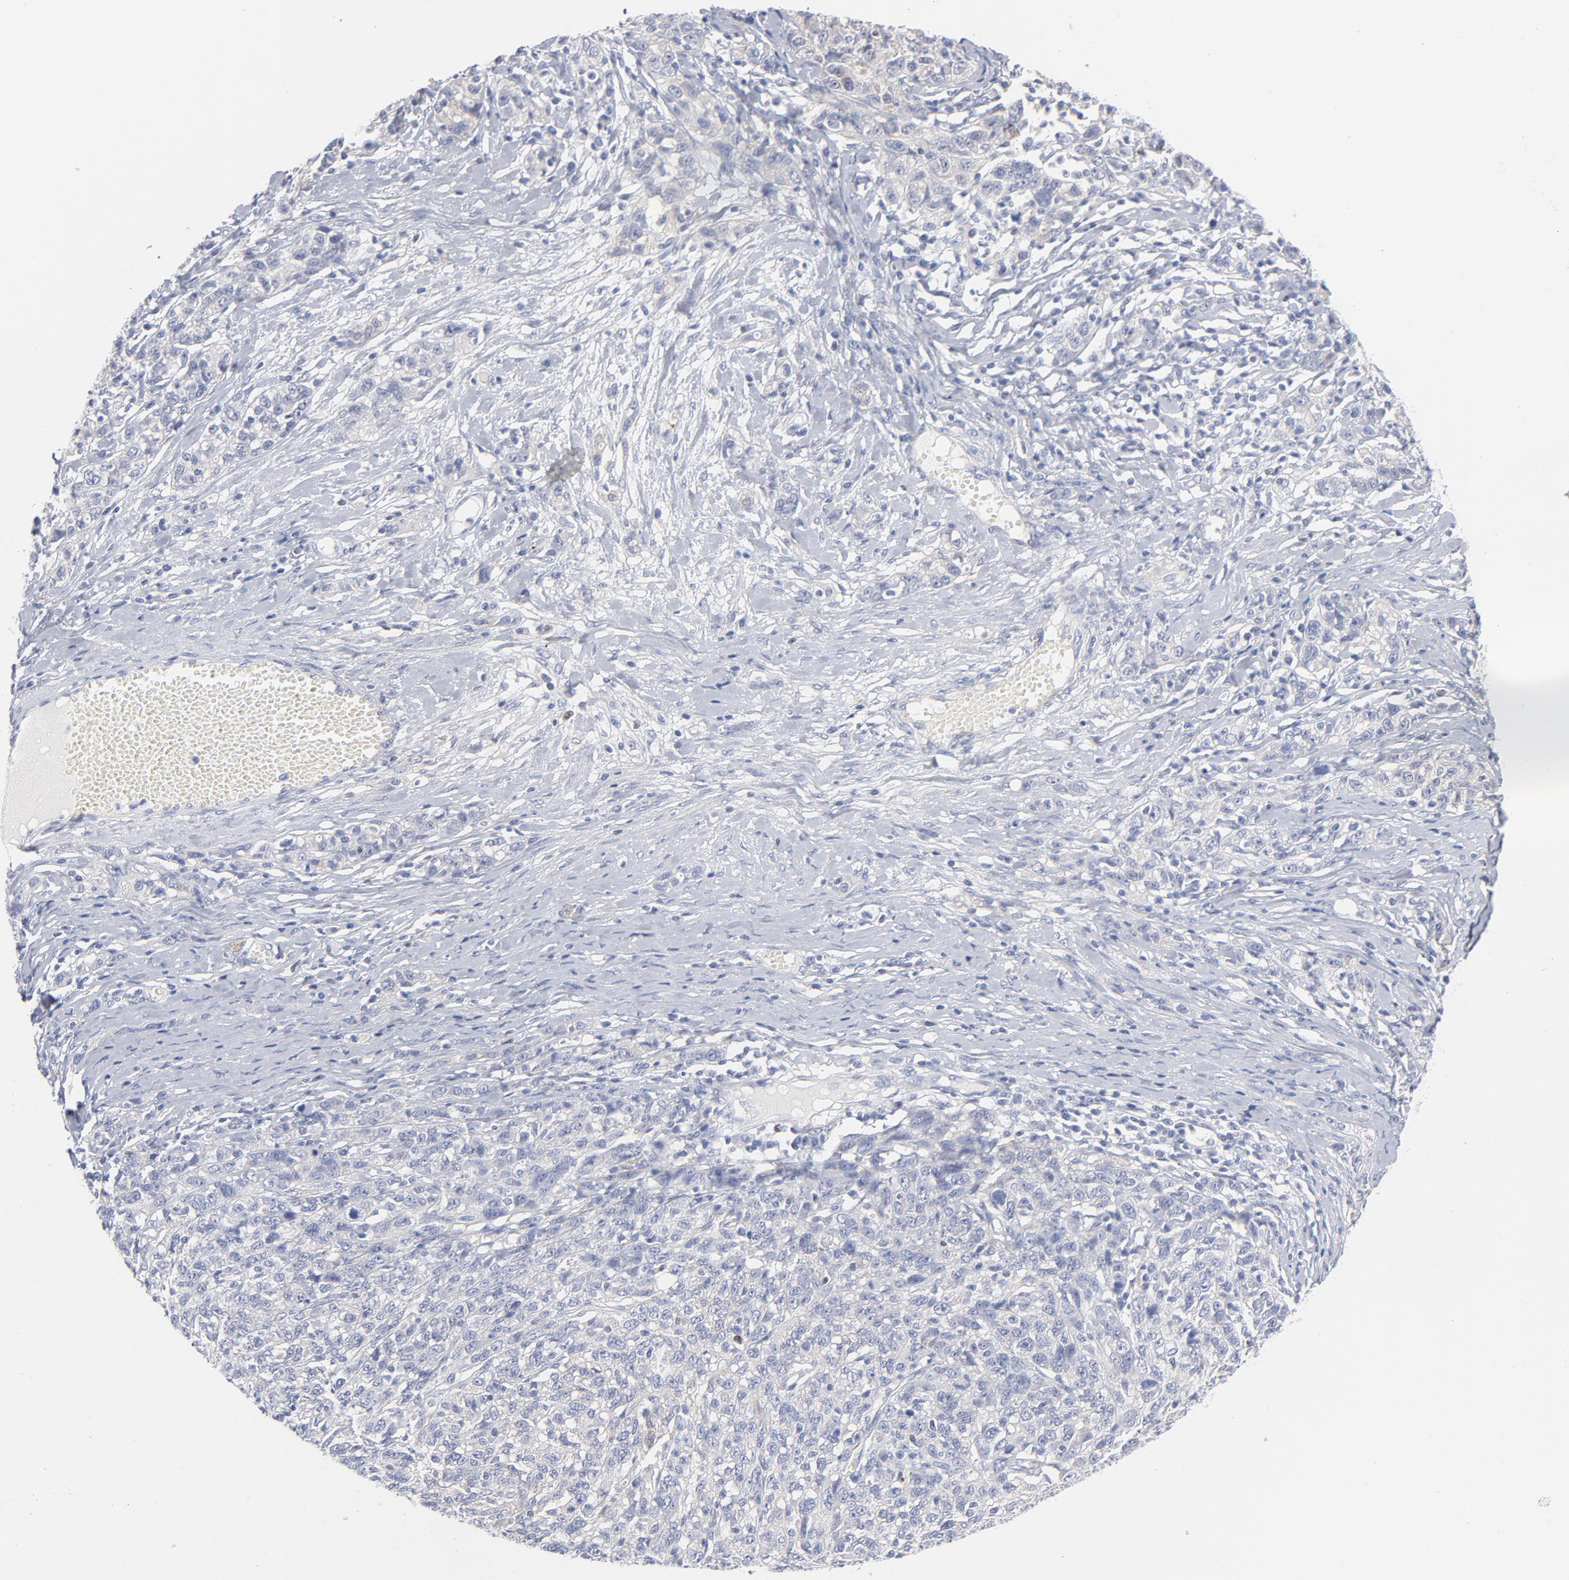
{"staining": {"intensity": "negative", "quantity": "none", "location": "none"}, "tissue": "ovarian cancer", "cell_type": "Tumor cells", "image_type": "cancer", "snomed": [{"axis": "morphology", "description": "Cystadenocarcinoma, serous, NOS"}, {"axis": "topography", "description": "Ovary"}], "caption": "Immunohistochemical staining of human ovarian cancer (serous cystadenocarcinoma) displays no significant staining in tumor cells.", "gene": "MID1", "patient": {"sex": "female", "age": 71}}